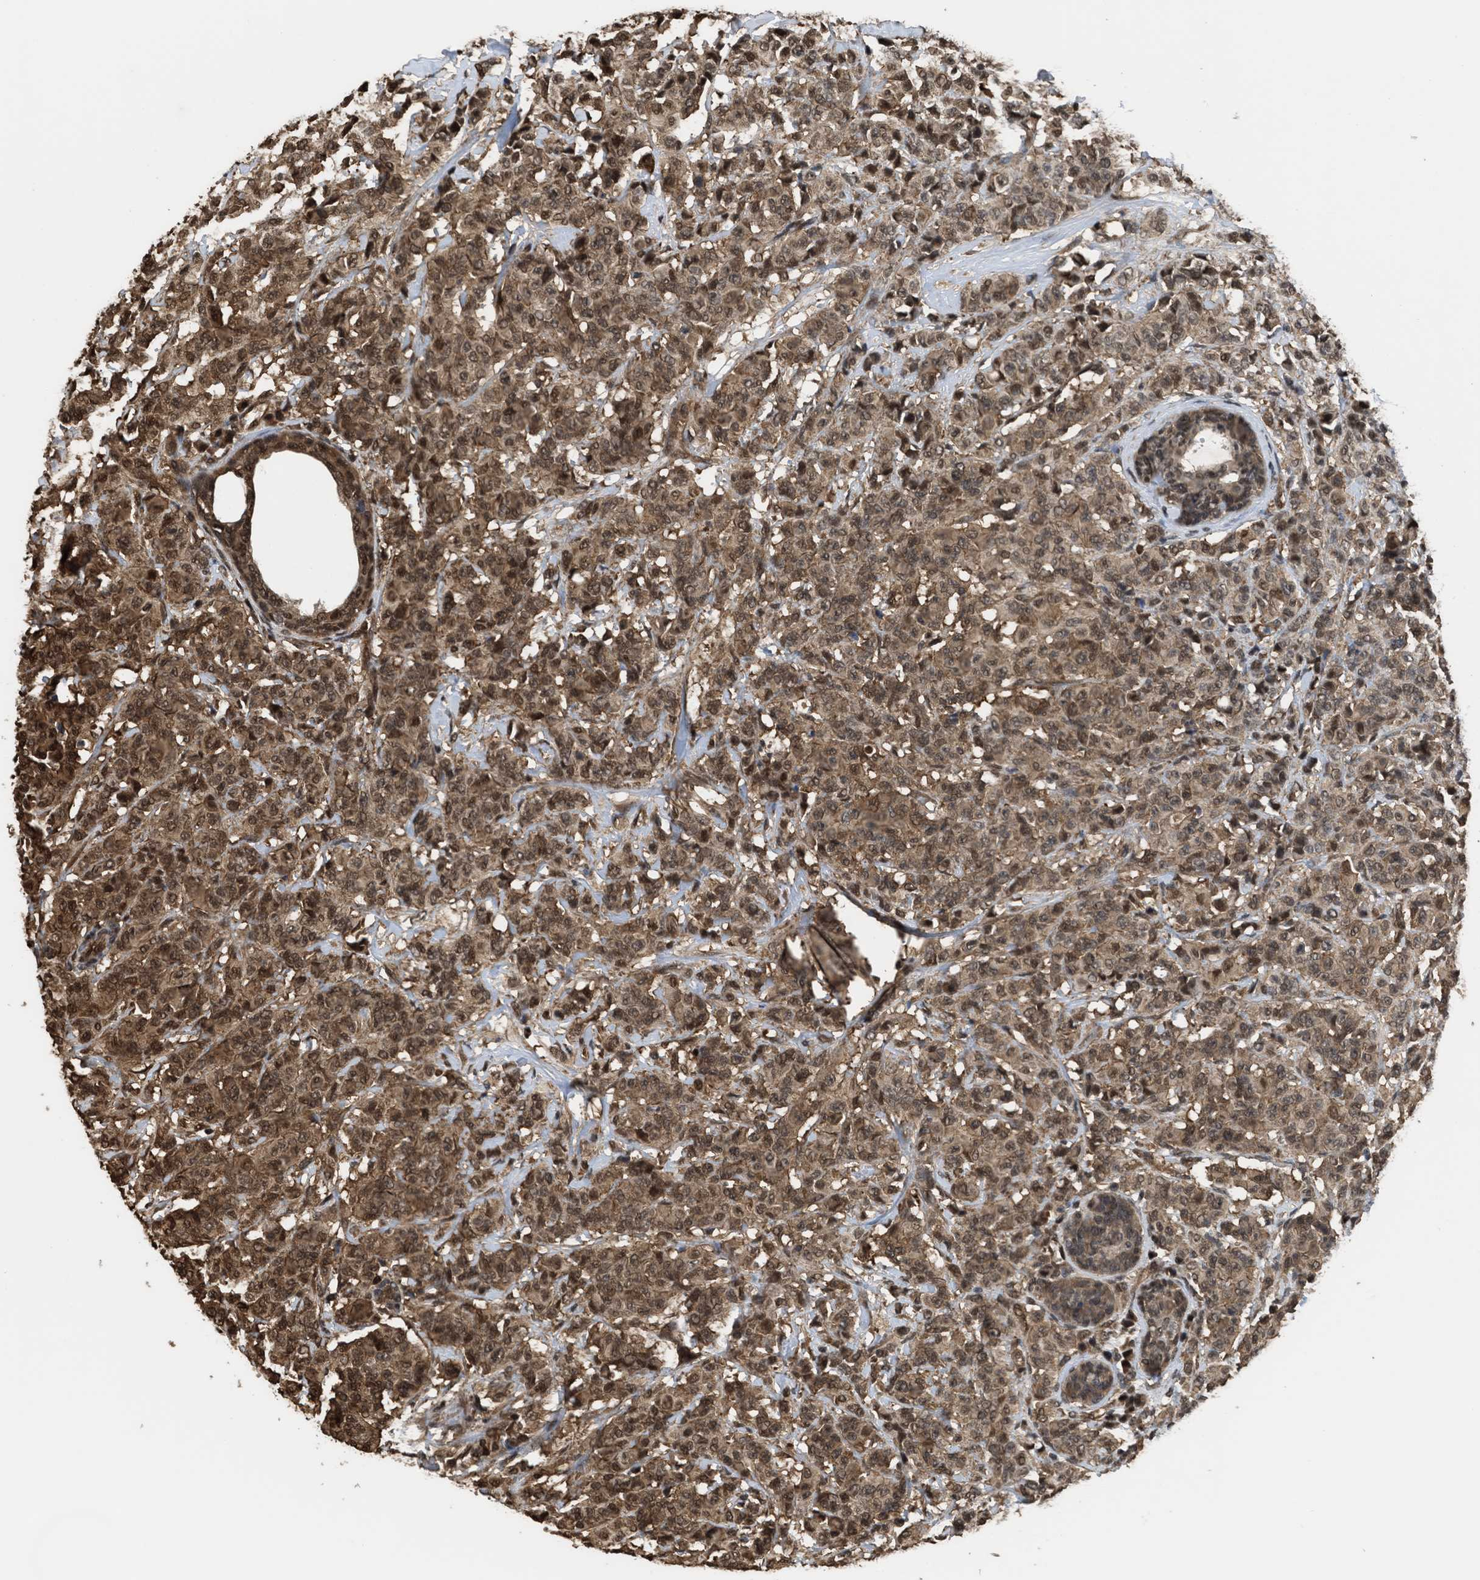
{"staining": {"intensity": "moderate", "quantity": ">75%", "location": "cytoplasmic/membranous,nuclear"}, "tissue": "breast cancer", "cell_type": "Tumor cells", "image_type": "cancer", "snomed": [{"axis": "morphology", "description": "Normal tissue, NOS"}, {"axis": "morphology", "description": "Duct carcinoma"}, {"axis": "topography", "description": "Breast"}], "caption": "Protein staining of breast invasive ductal carcinoma tissue exhibits moderate cytoplasmic/membranous and nuclear staining in approximately >75% of tumor cells.", "gene": "YWHAG", "patient": {"sex": "female", "age": 40}}